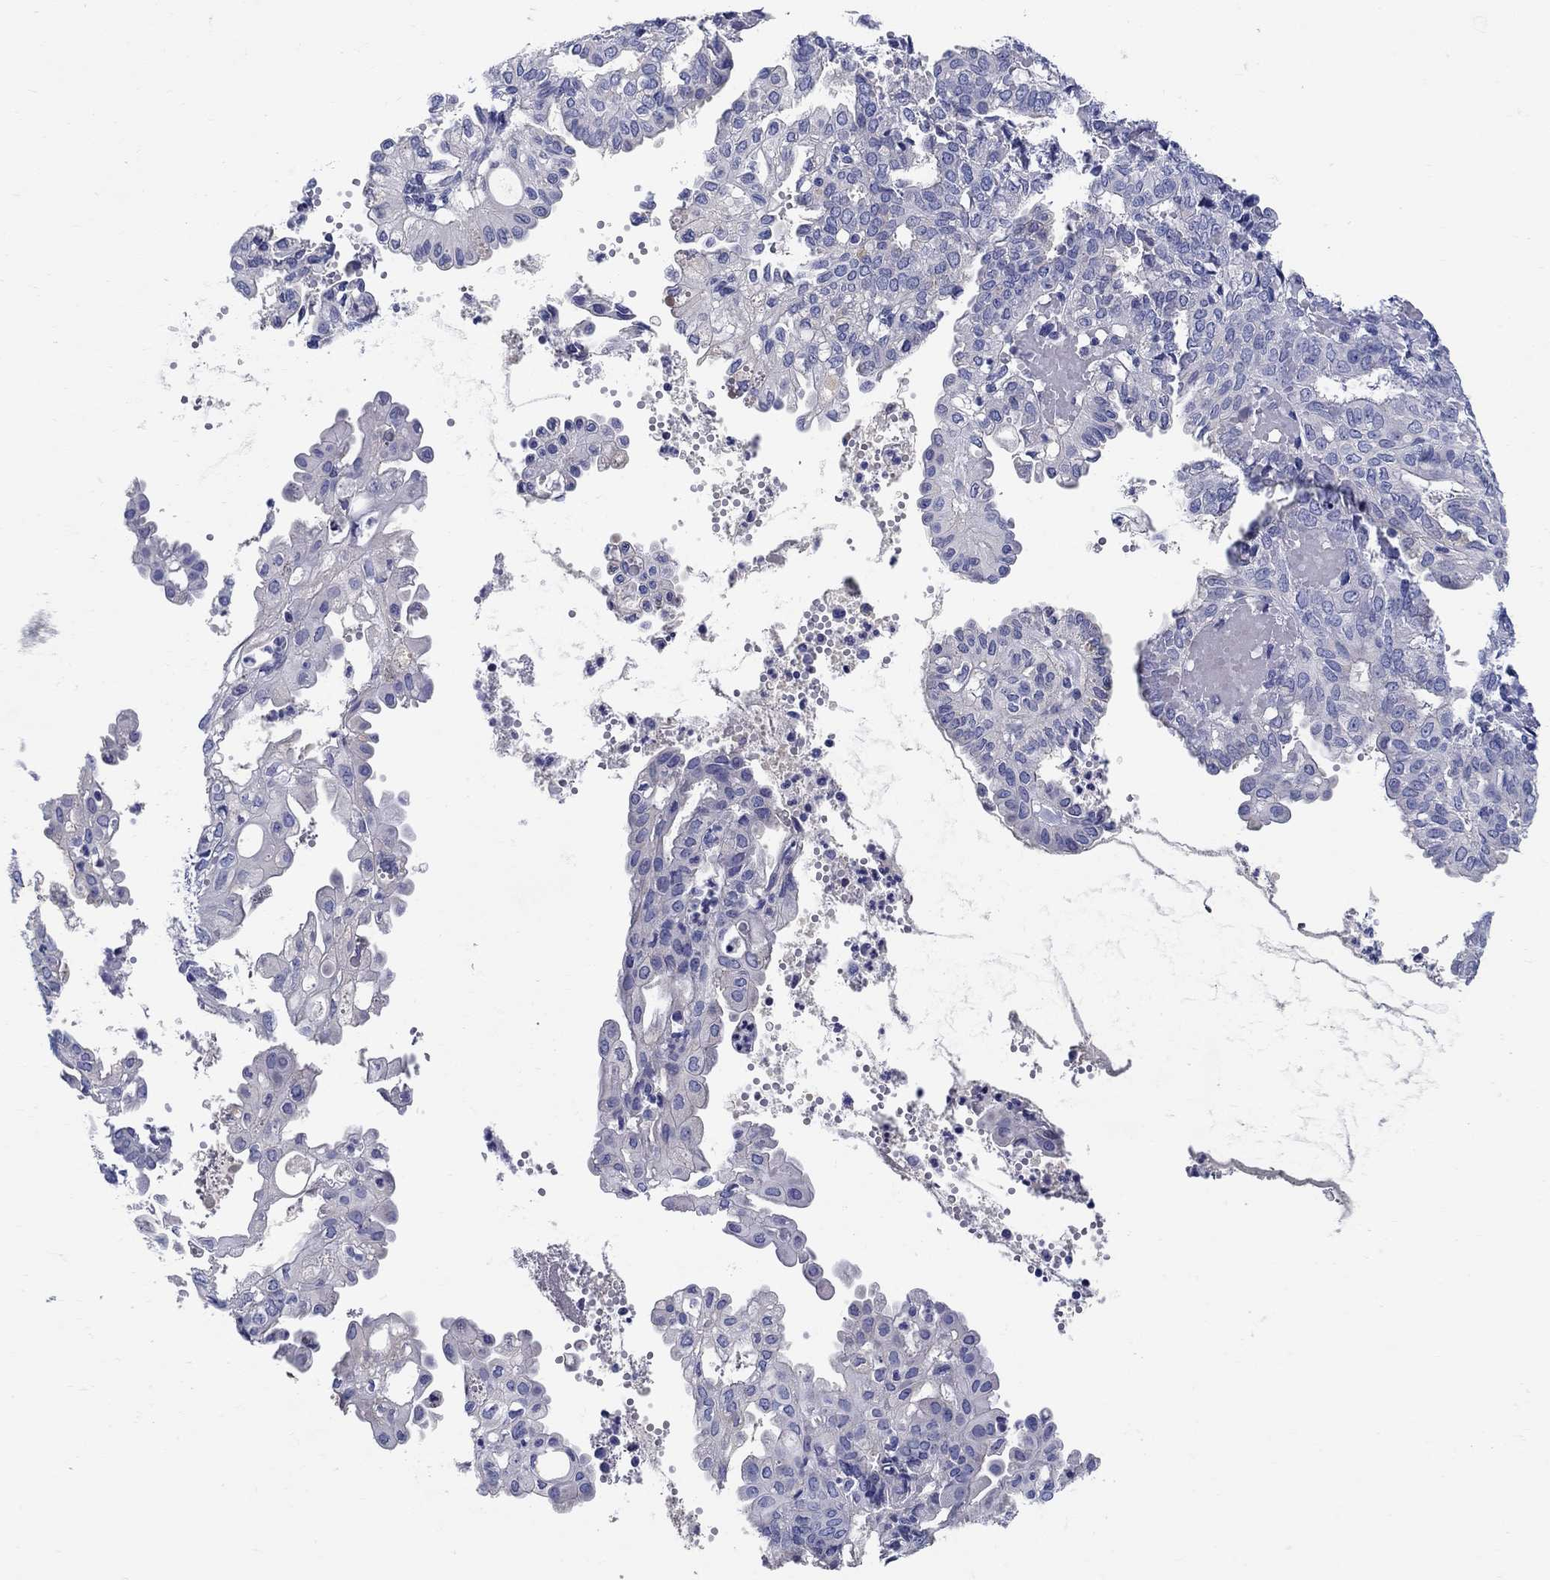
{"staining": {"intensity": "negative", "quantity": "none", "location": "none"}, "tissue": "endometrial cancer", "cell_type": "Tumor cells", "image_type": "cancer", "snomed": [{"axis": "morphology", "description": "Adenocarcinoma, NOS"}, {"axis": "topography", "description": "Endometrium"}], "caption": "Histopathology image shows no protein positivity in tumor cells of endometrial adenocarcinoma tissue.", "gene": "CRYGD", "patient": {"sex": "female", "age": 68}}